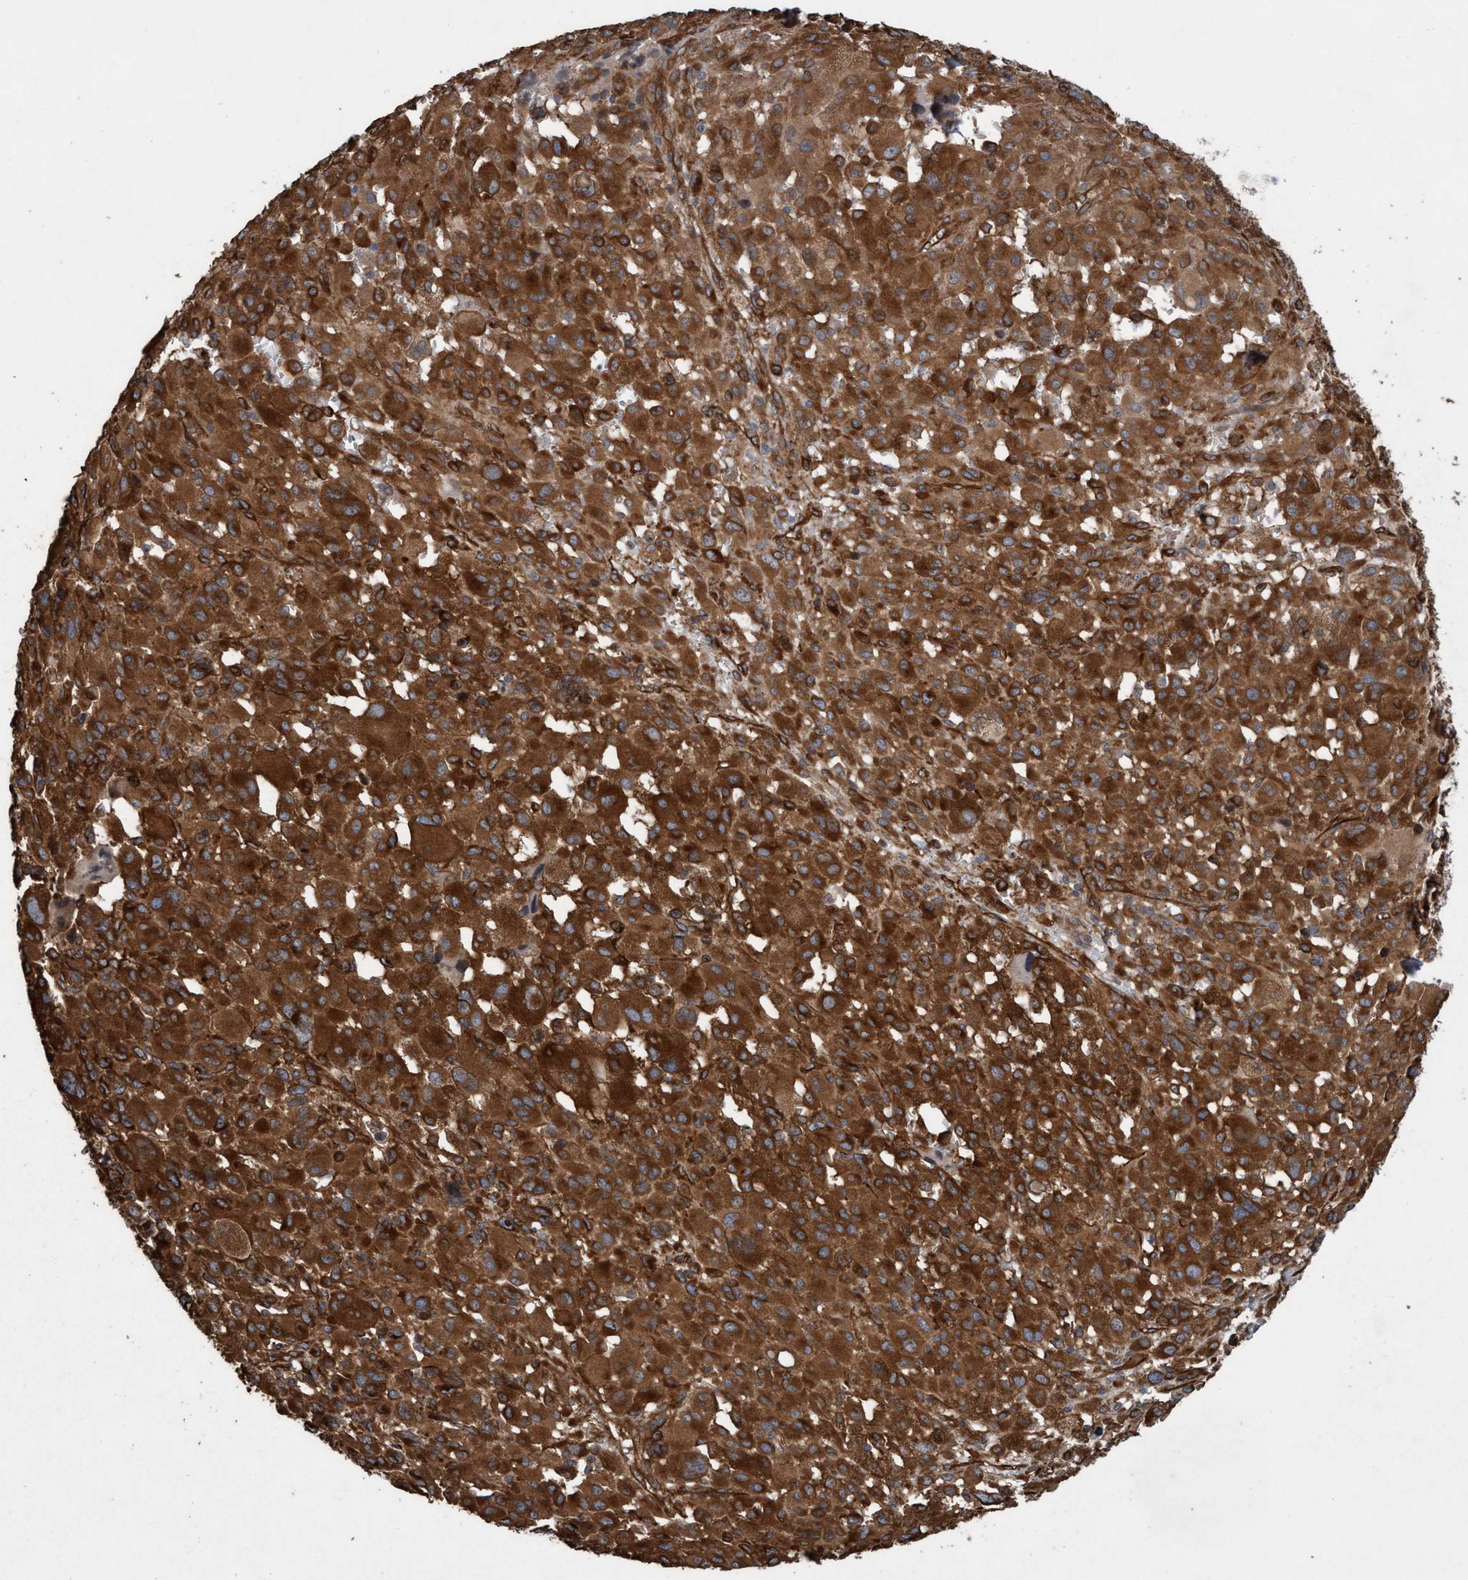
{"staining": {"intensity": "strong", "quantity": ">75%", "location": "cytoplasmic/membranous"}, "tissue": "melanoma", "cell_type": "Tumor cells", "image_type": "cancer", "snomed": [{"axis": "morphology", "description": "Malignant melanoma, Metastatic site"}, {"axis": "topography", "description": "Skin"}], "caption": "IHC (DAB) staining of malignant melanoma (metastatic site) displays strong cytoplasmic/membranous protein expression in about >75% of tumor cells. The protein of interest is shown in brown color, while the nuclei are stained blue.", "gene": "CDC42EP4", "patient": {"sex": "female", "age": 74}}